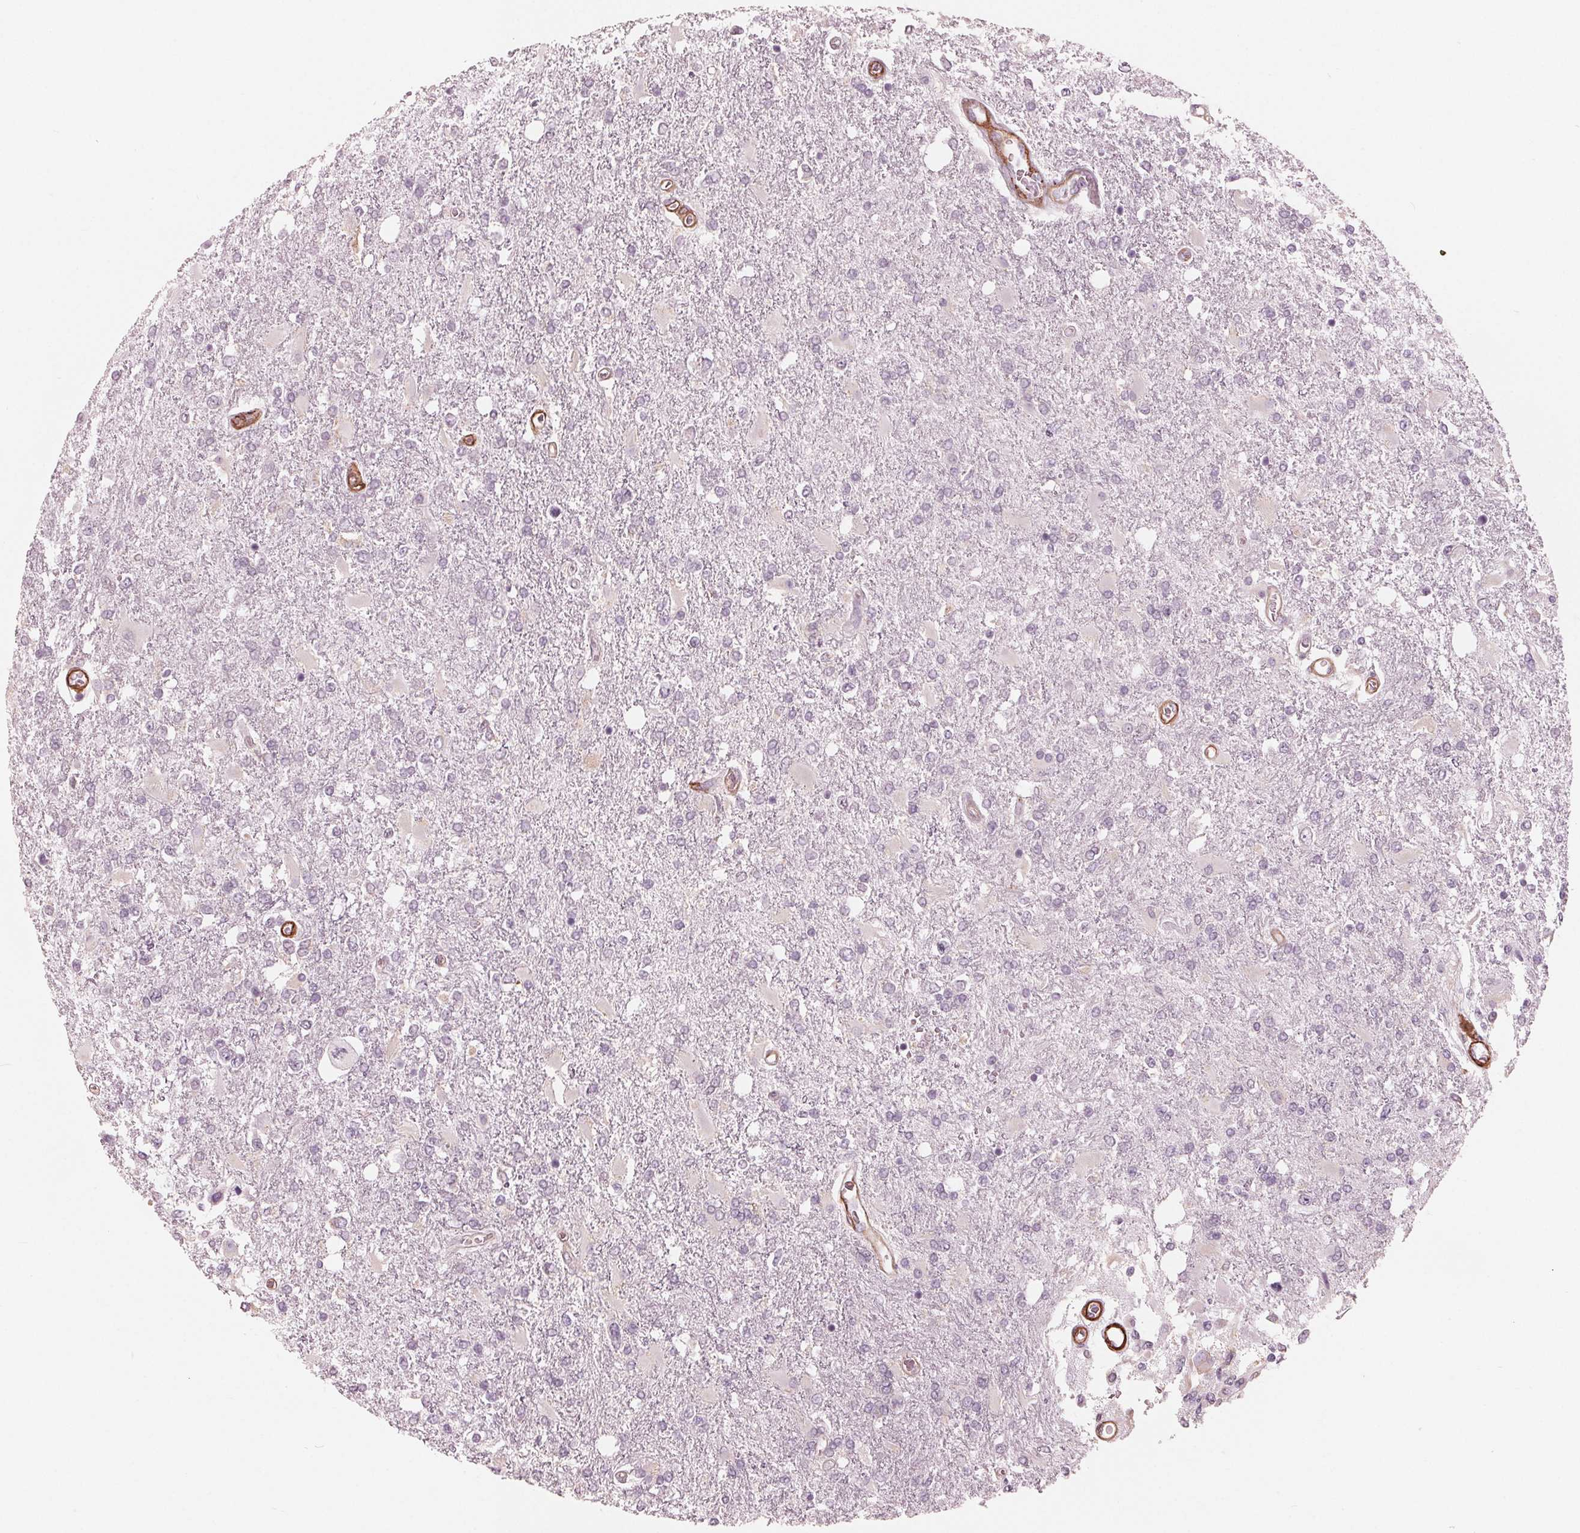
{"staining": {"intensity": "negative", "quantity": "none", "location": "none"}, "tissue": "glioma", "cell_type": "Tumor cells", "image_type": "cancer", "snomed": [{"axis": "morphology", "description": "Glioma, malignant, High grade"}, {"axis": "topography", "description": "Cerebral cortex"}], "caption": "Tumor cells are negative for brown protein staining in glioma. Brightfield microscopy of immunohistochemistry (IHC) stained with DAB (3,3'-diaminobenzidine) (brown) and hematoxylin (blue), captured at high magnification.", "gene": "MIER3", "patient": {"sex": "male", "age": 79}}